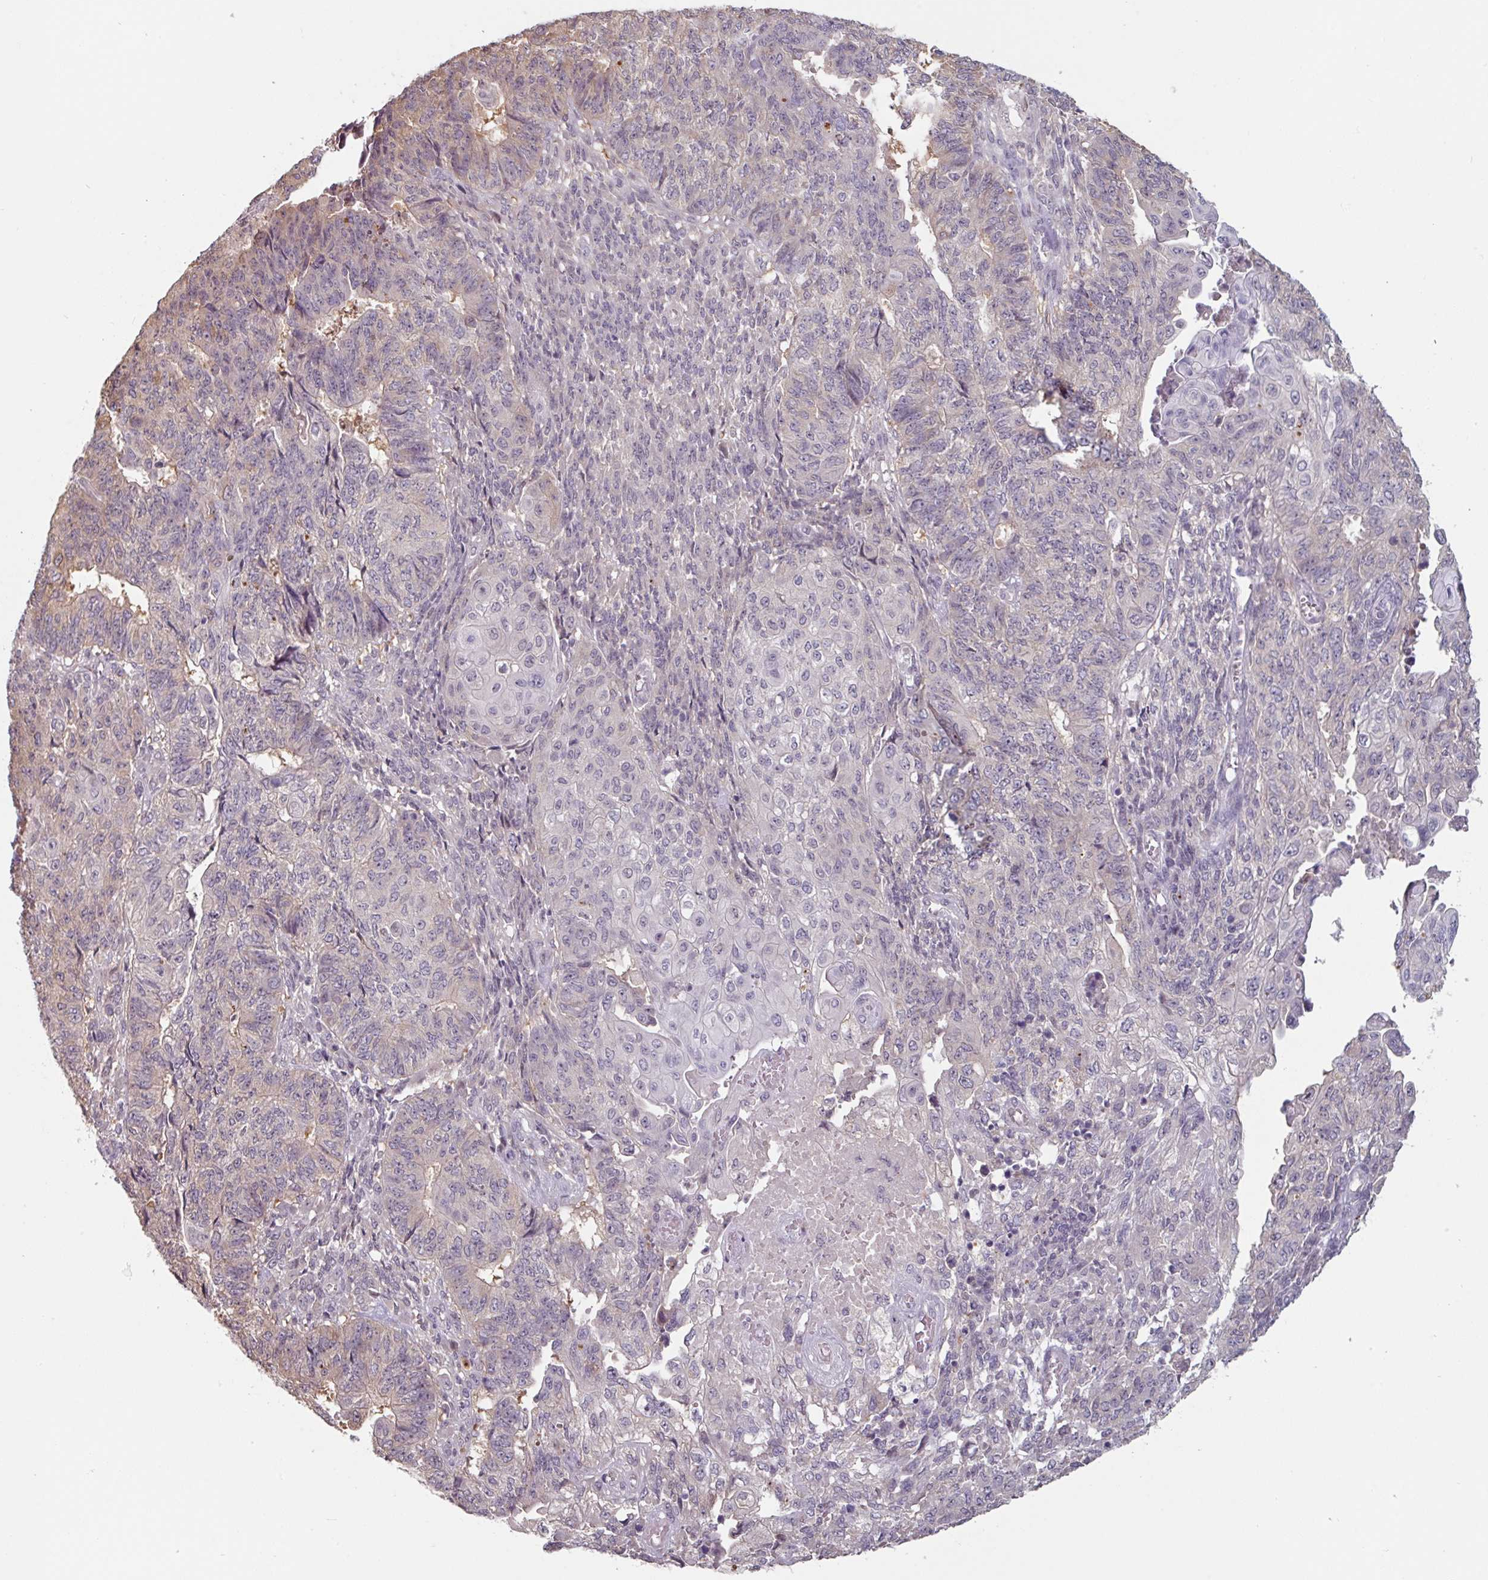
{"staining": {"intensity": "negative", "quantity": "none", "location": "none"}, "tissue": "endometrial cancer", "cell_type": "Tumor cells", "image_type": "cancer", "snomed": [{"axis": "morphology", "description": "Adenocarcinoma, NOS"}, {"axis": "topography", "description": "Endometrium"}], "caption": "The micrograph demonstrates no staining of tumor cells in adenocarcinoma (endometrial). (Brightfield microscopy of DAB immunohistochemistry at high magnification).", "gene": "ZBTB6", "patient": {"sex": "female", "age": 32}}